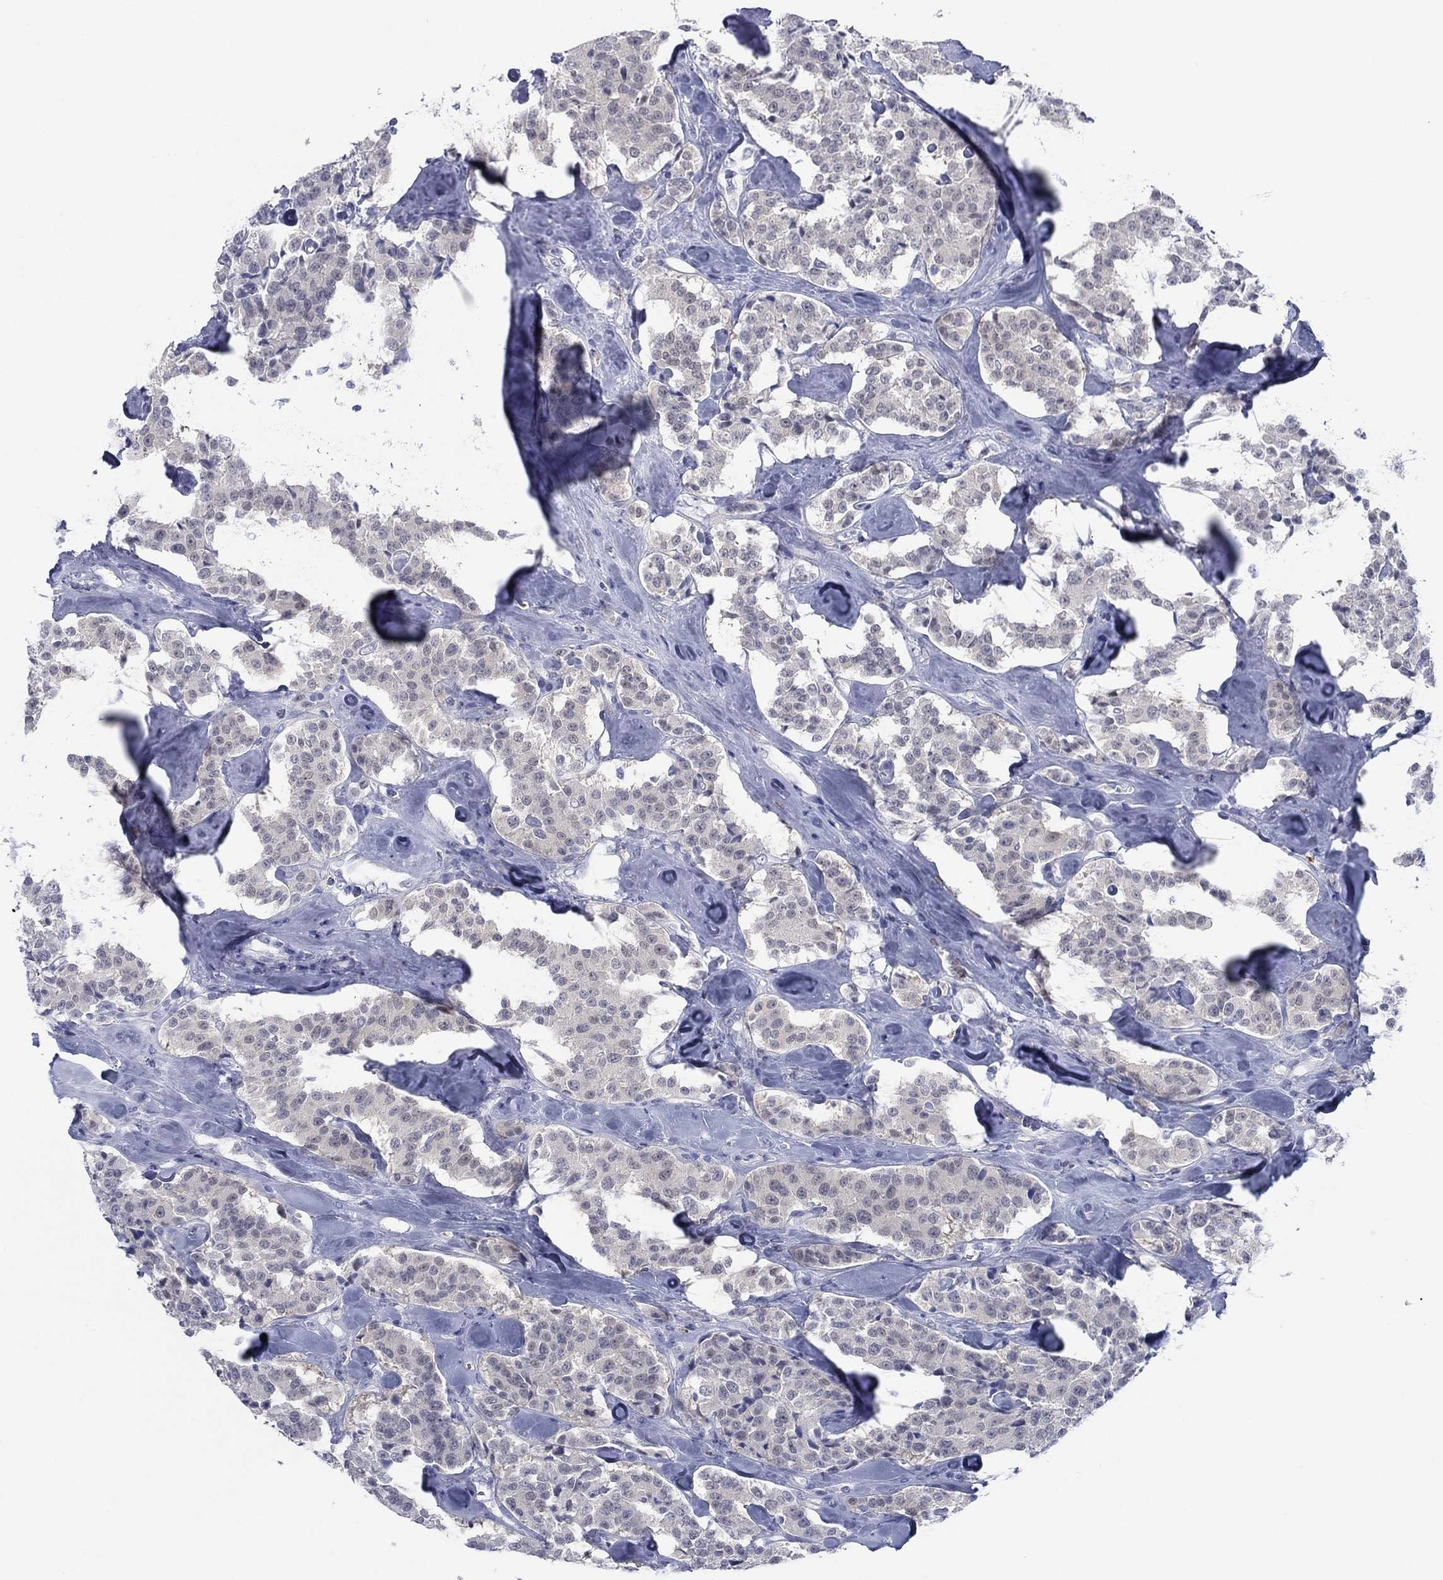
{"staining": {"intensity": "negative", "quantity": "none", "location": "none"}, "tissue": "carcinoid", "cell_type": "Tumor cells", "image_type": "cancer", "snomed": [{"axis": "morphology", "description": "Carcinoid, malignant, NOS"}, {"axis": "topography", "description": "Pancreas"}], "caption": "A histopathology image of carcinoid stained for a protein displays no brown staining in tumor cells.", "gene": "DNAL1", "patient": {"sex": "male", "age": 41}}